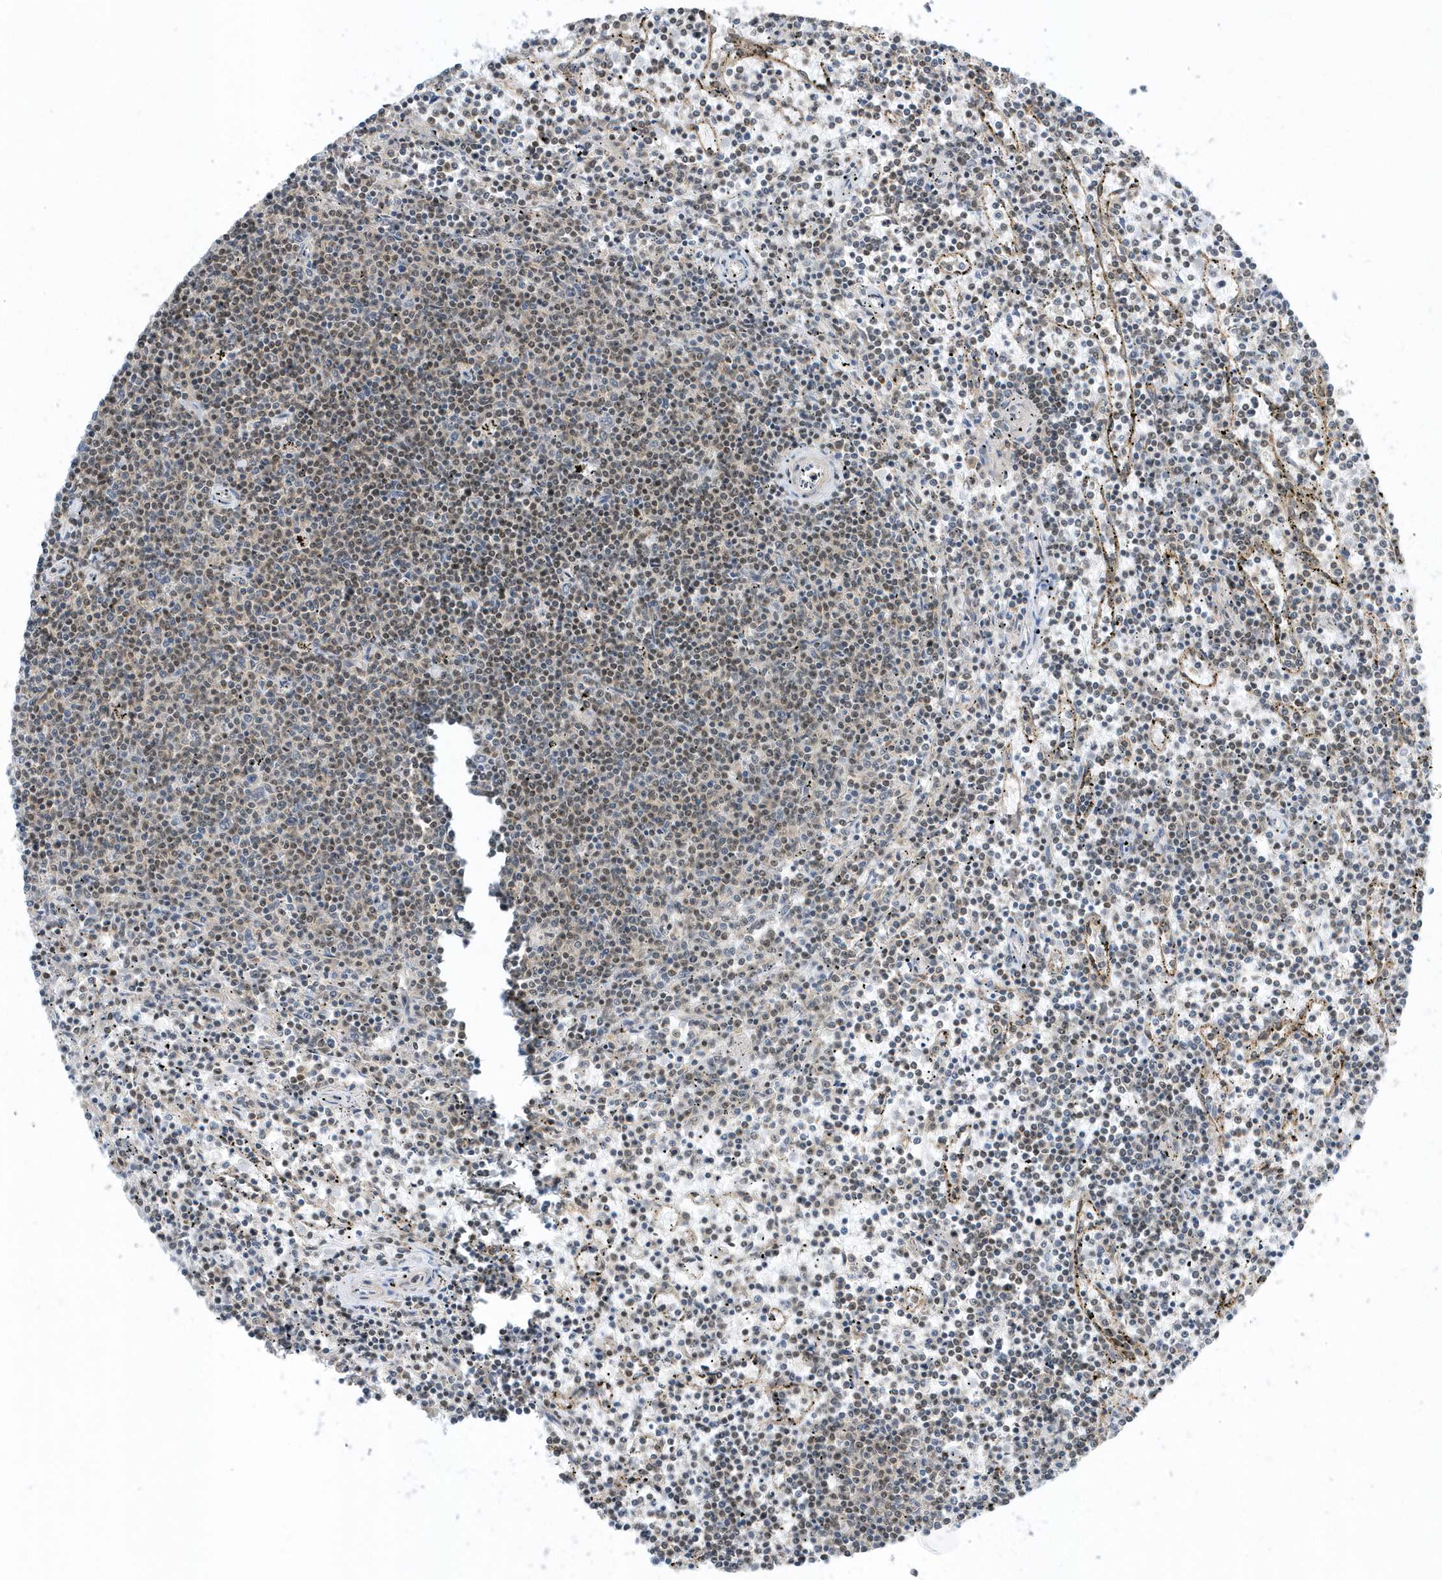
{"staining": {"intensity": "negative", "quantity": "none", "location": "none"}, "tissue": "lymphoma", "cell_type": "Tumor cells", "image_type": "cancer", "snomed": [{"axis": "morphology", "description": "Malignant lymphoma, non-Hodgkin's type, Low grade"}, {"axis": "topography", "description": "Spleen"}], "caption": "Image shows no significant protein expression in tumor cells of lymphoma.", "gene": "ZNF740", "patient": {"sex": "female", "age": 50}}